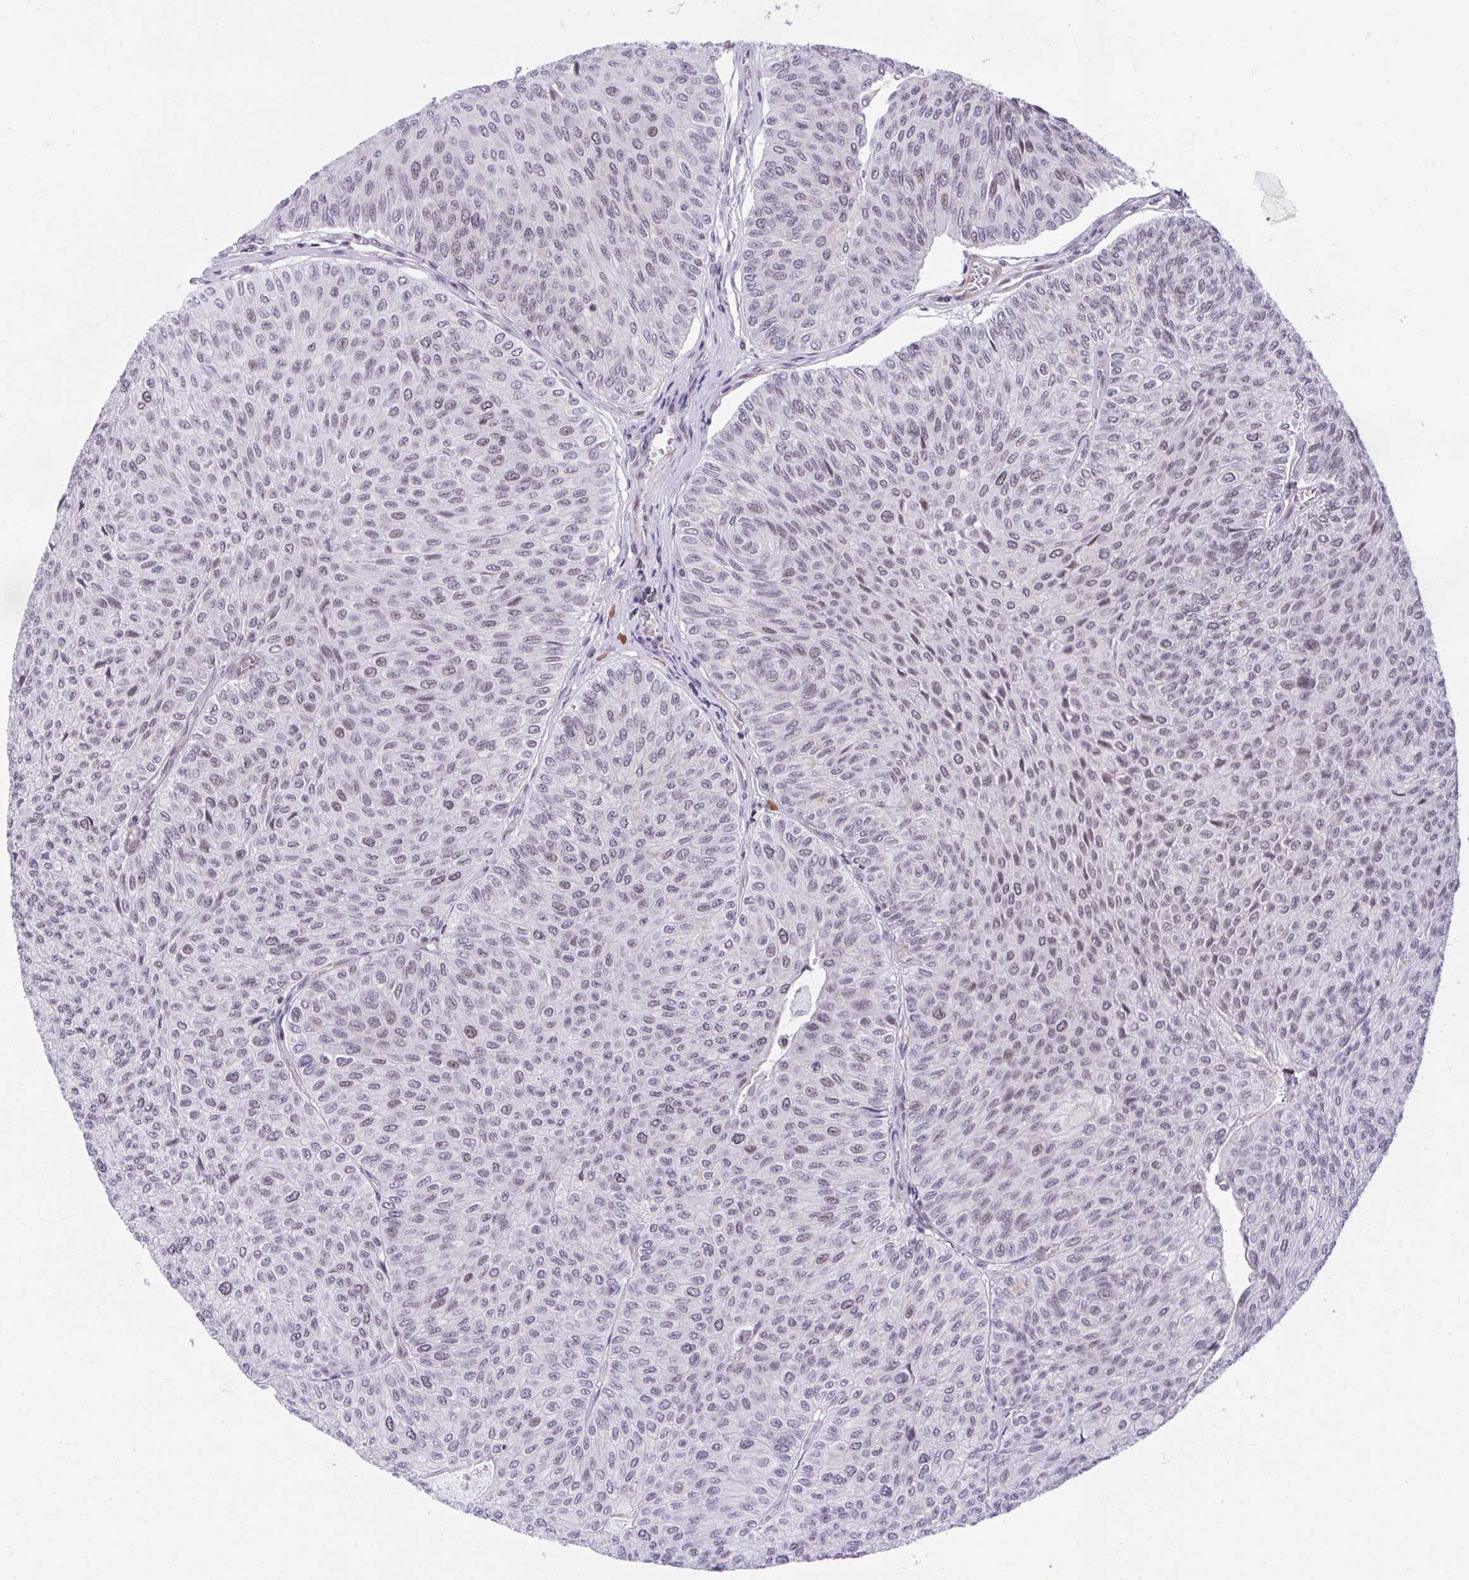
{"staining": {"intensity": "weak", "quantity": "<25%", "location": "nuclear"}, "tissue": "urothelial cancer", "cell_type": "Tumor cells", "image_type": "cancer", "snomed": [{"axis": "morphology", "description": "Urothelial carcinoma, NOS"}, {"axis": "topography", "description": "Urinary bladder"}], "caption": "DAB immunohistochemical staining of transitional cell carcinoma displays no significant expression in tumor cells.", "gene": "KCNN4", "patient": {"sex": "male", "age": 59}}